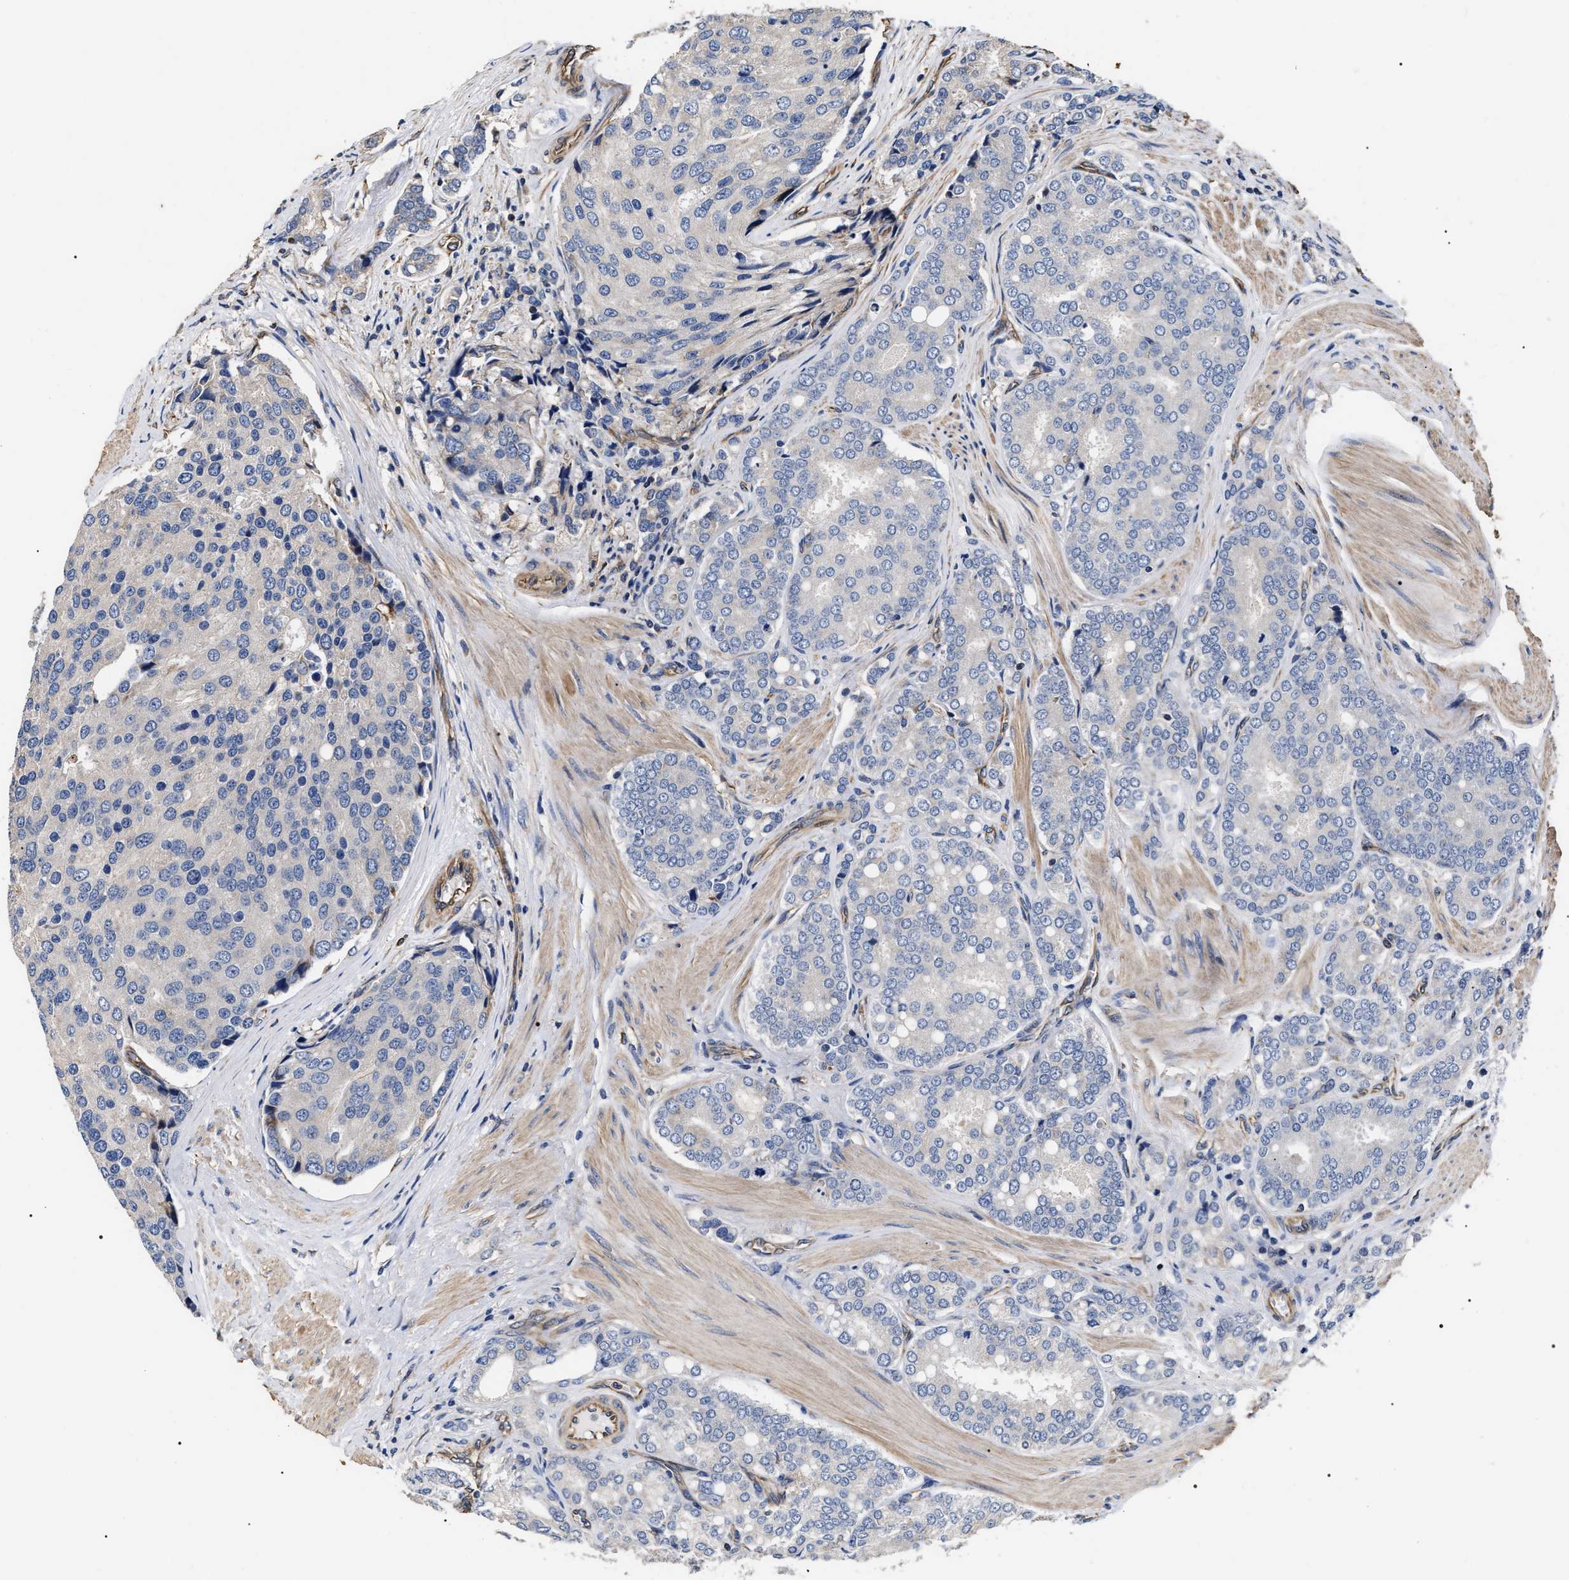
{"staining": {"intensity": "negative", "quantity": "none", "location": "none"}, "tissue": "prostate cancer", "cell_type": "Tumor cells", "image_type": "cancer", "snomed": [{"axis": "morphology", "description": "Adenocarcinoma, High grade"}, {"axis": "topography", "description": "Prostate"}], "caption": "Adenocarcinoma (high-grade) (prostate) was stained to show a protein in brown. There is no significant staining in tumor cells.", "gene": "TSPAN33", "patient": {"sex": "male", "age": 50}}